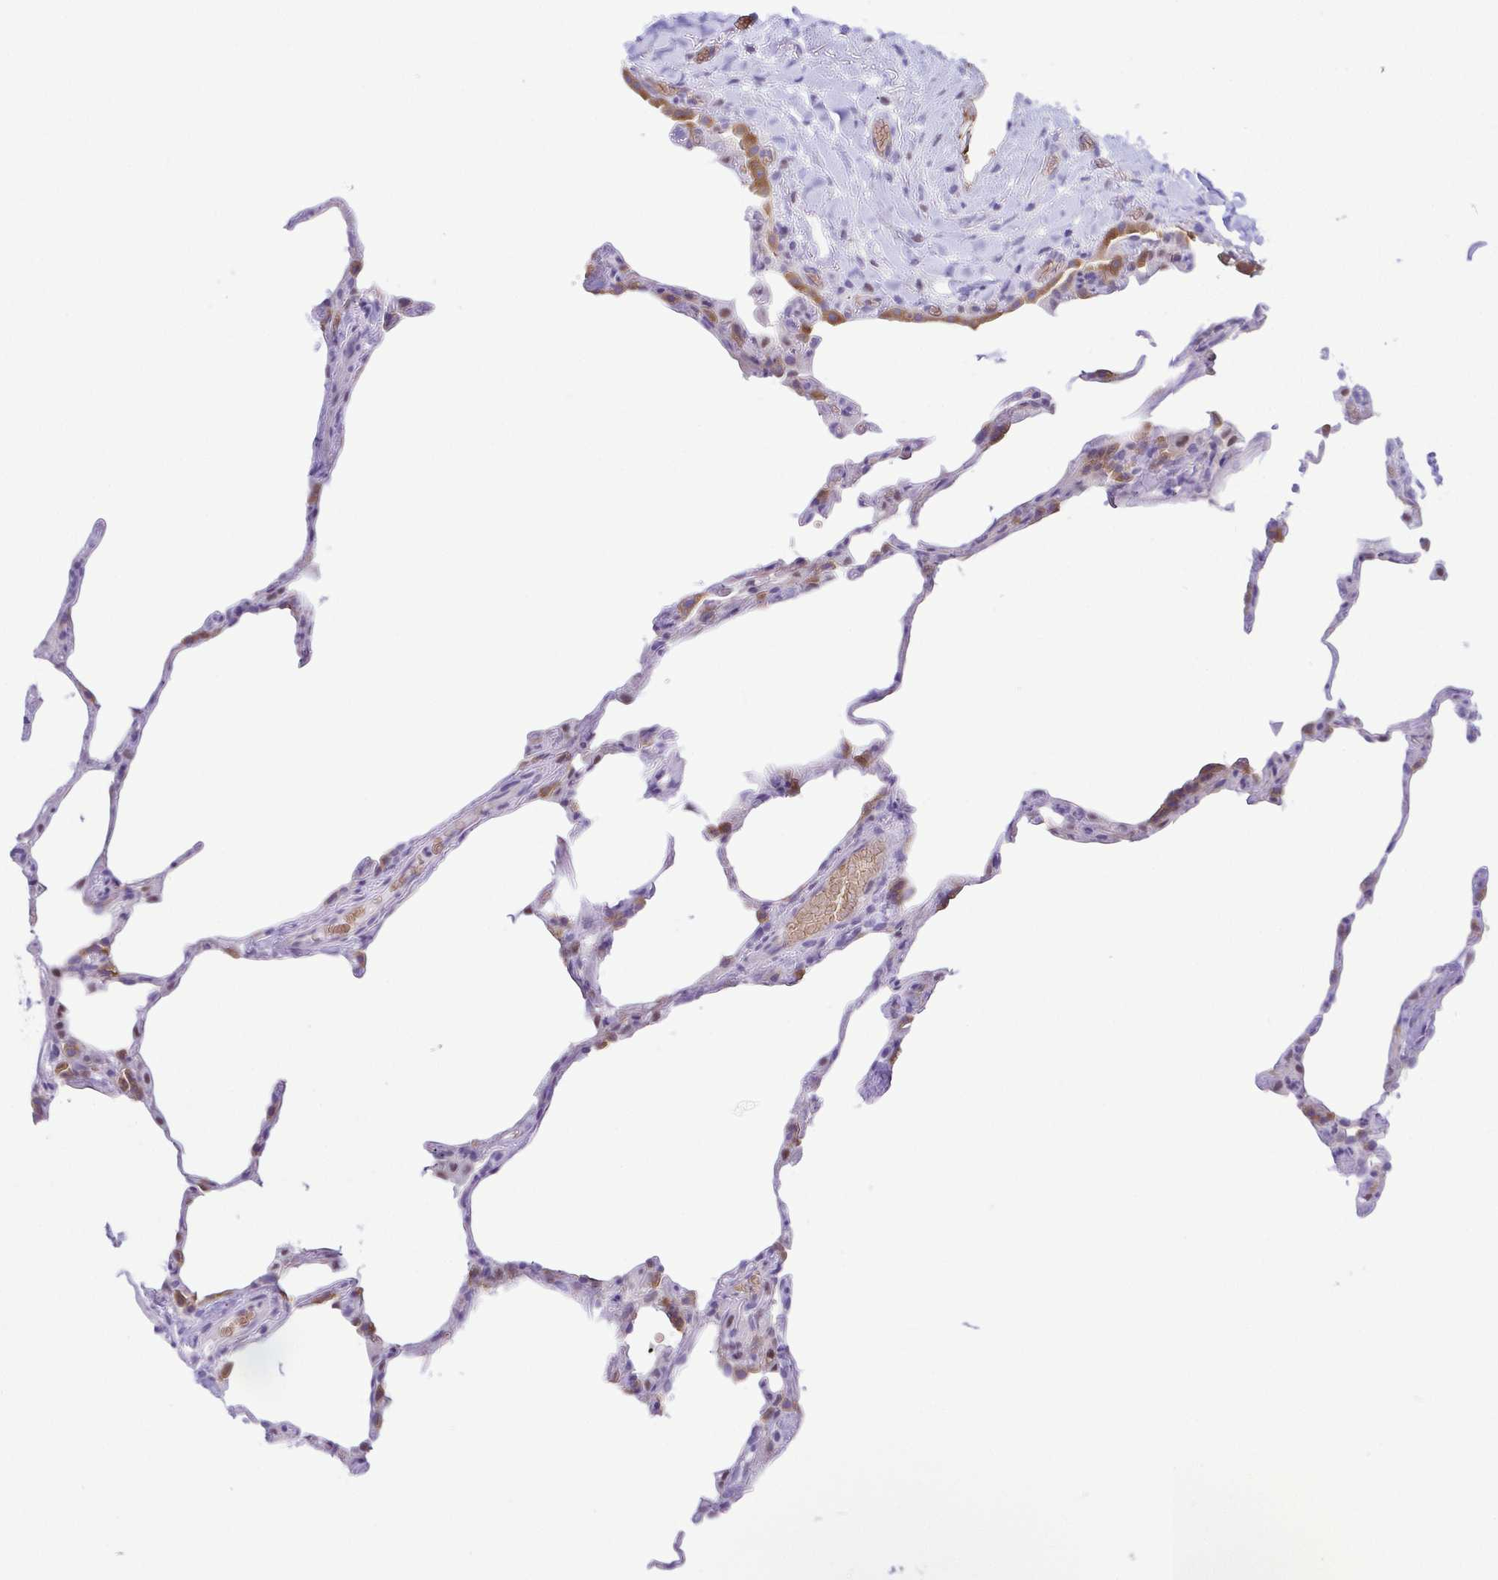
{"staining": {"intensity": "moderate", "quantity": "<25%", "location": "cytoplasmic/membranous"}, "tissue": "lung", "cell_type": "Alveolar cells", "image_type": "normal", "snomed": [{"axis": "morphology", "description": "Normal tissue, NOS"}, {"axis": "topography", "description": "Lung"}], "caption": "DAB (3,3'-diaminobenzidine) immunohistochemical staining of unremarkable lung displays moderate cytoplasmic/membranous protein expression in about <25% of alveolar cells. (Brightfield microscopy of DAB IHC at high magnification).", "gene": "EPB42", "patient": {"sex": "female", "age": 57}}